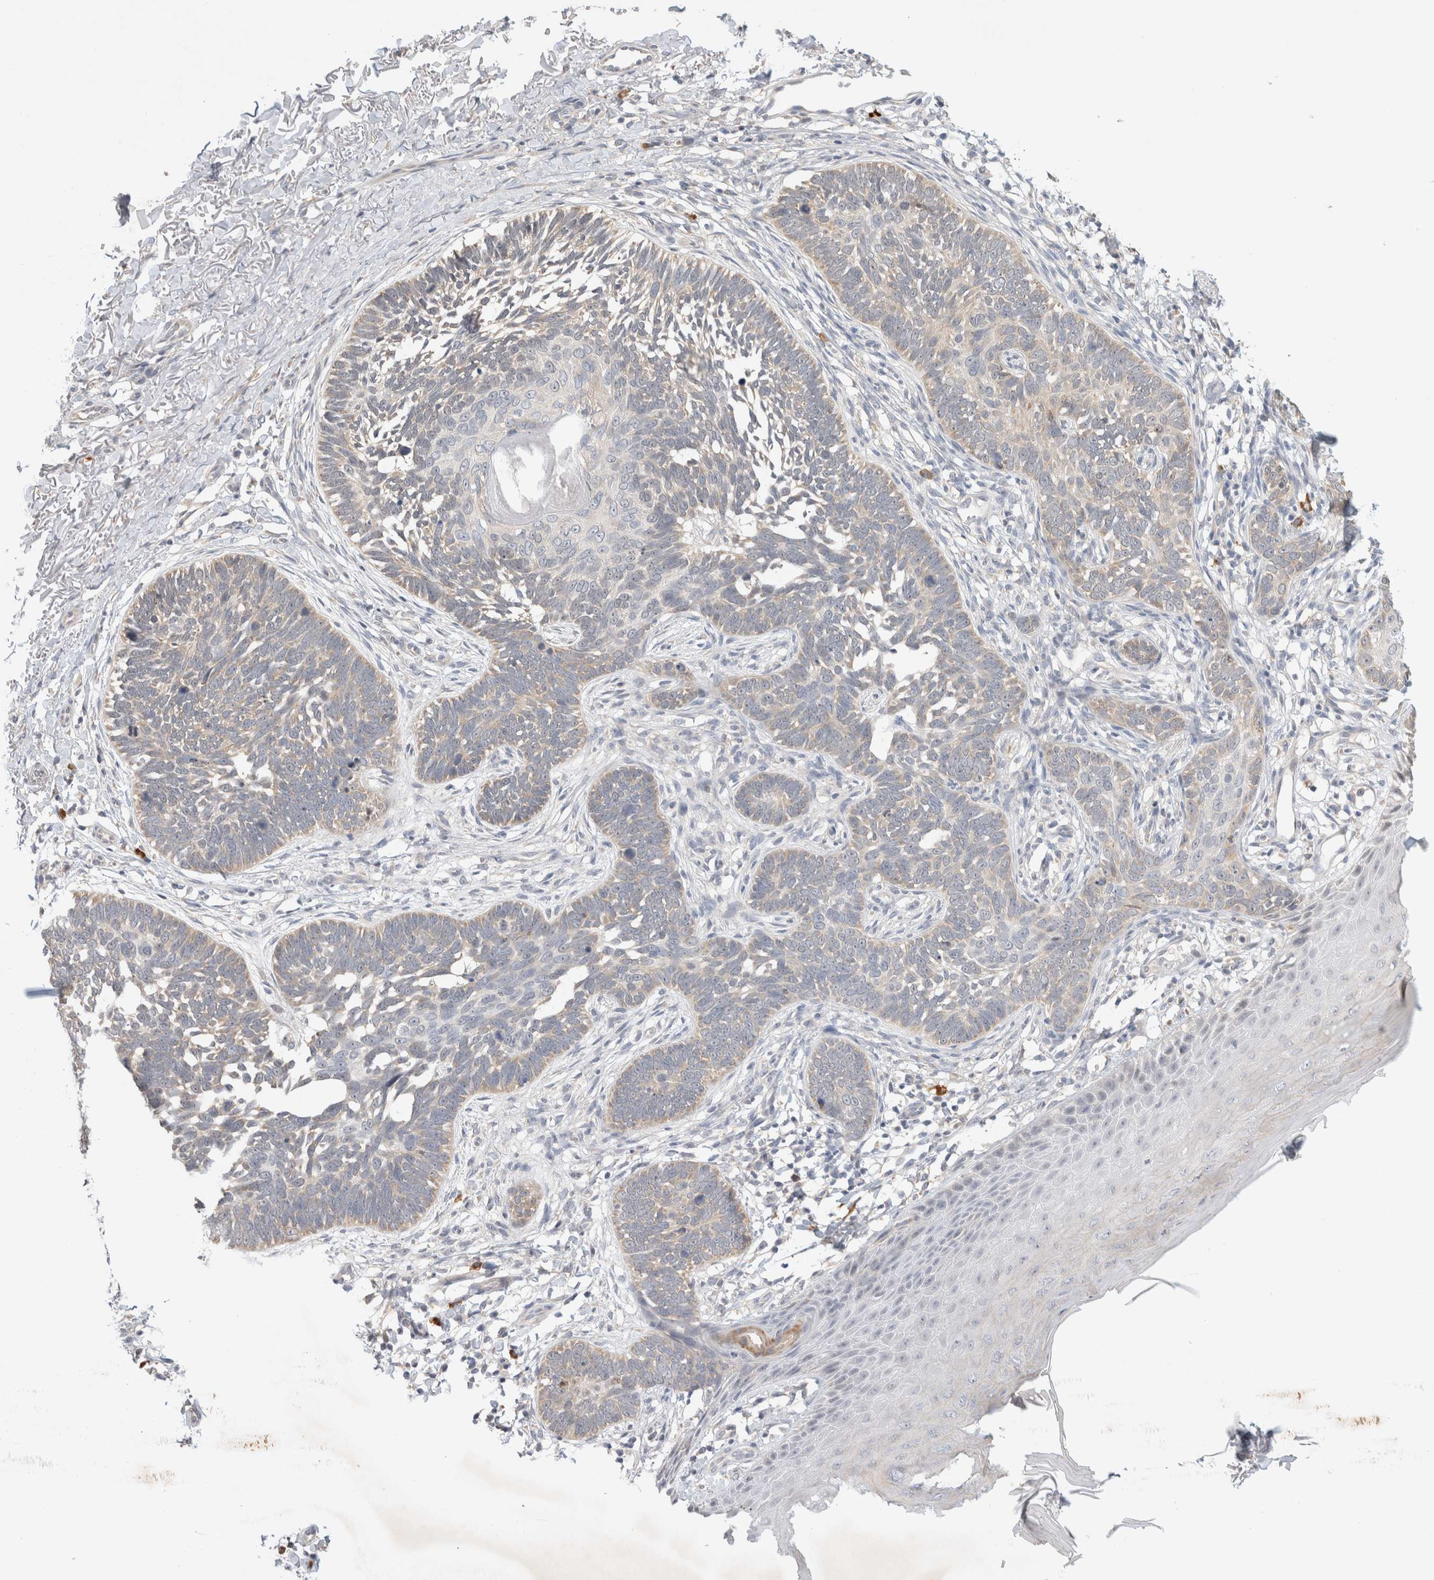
{"staining": {"intensity": "weak", "quantity": "<25%", "location": "cytoplasmic/membranous"}, "tissue": "skin cancer", "cell_type": "Tumor cells", "image_type": "cancer", "snomed": [{"axis": "morphology", "description": "Normal tissue, NOS"}, {"axis": "morphology", "description": "Basal cell carcinoma"}, {"axis": "topography", "description": "Skin"}], "caption": "A micrograph of skin basal cell carcinoma stained for a protein exhibits no brown staining in tumor cells.", "gene": "NEDD4L", "patient": {"sex": "male", "age": 77}}